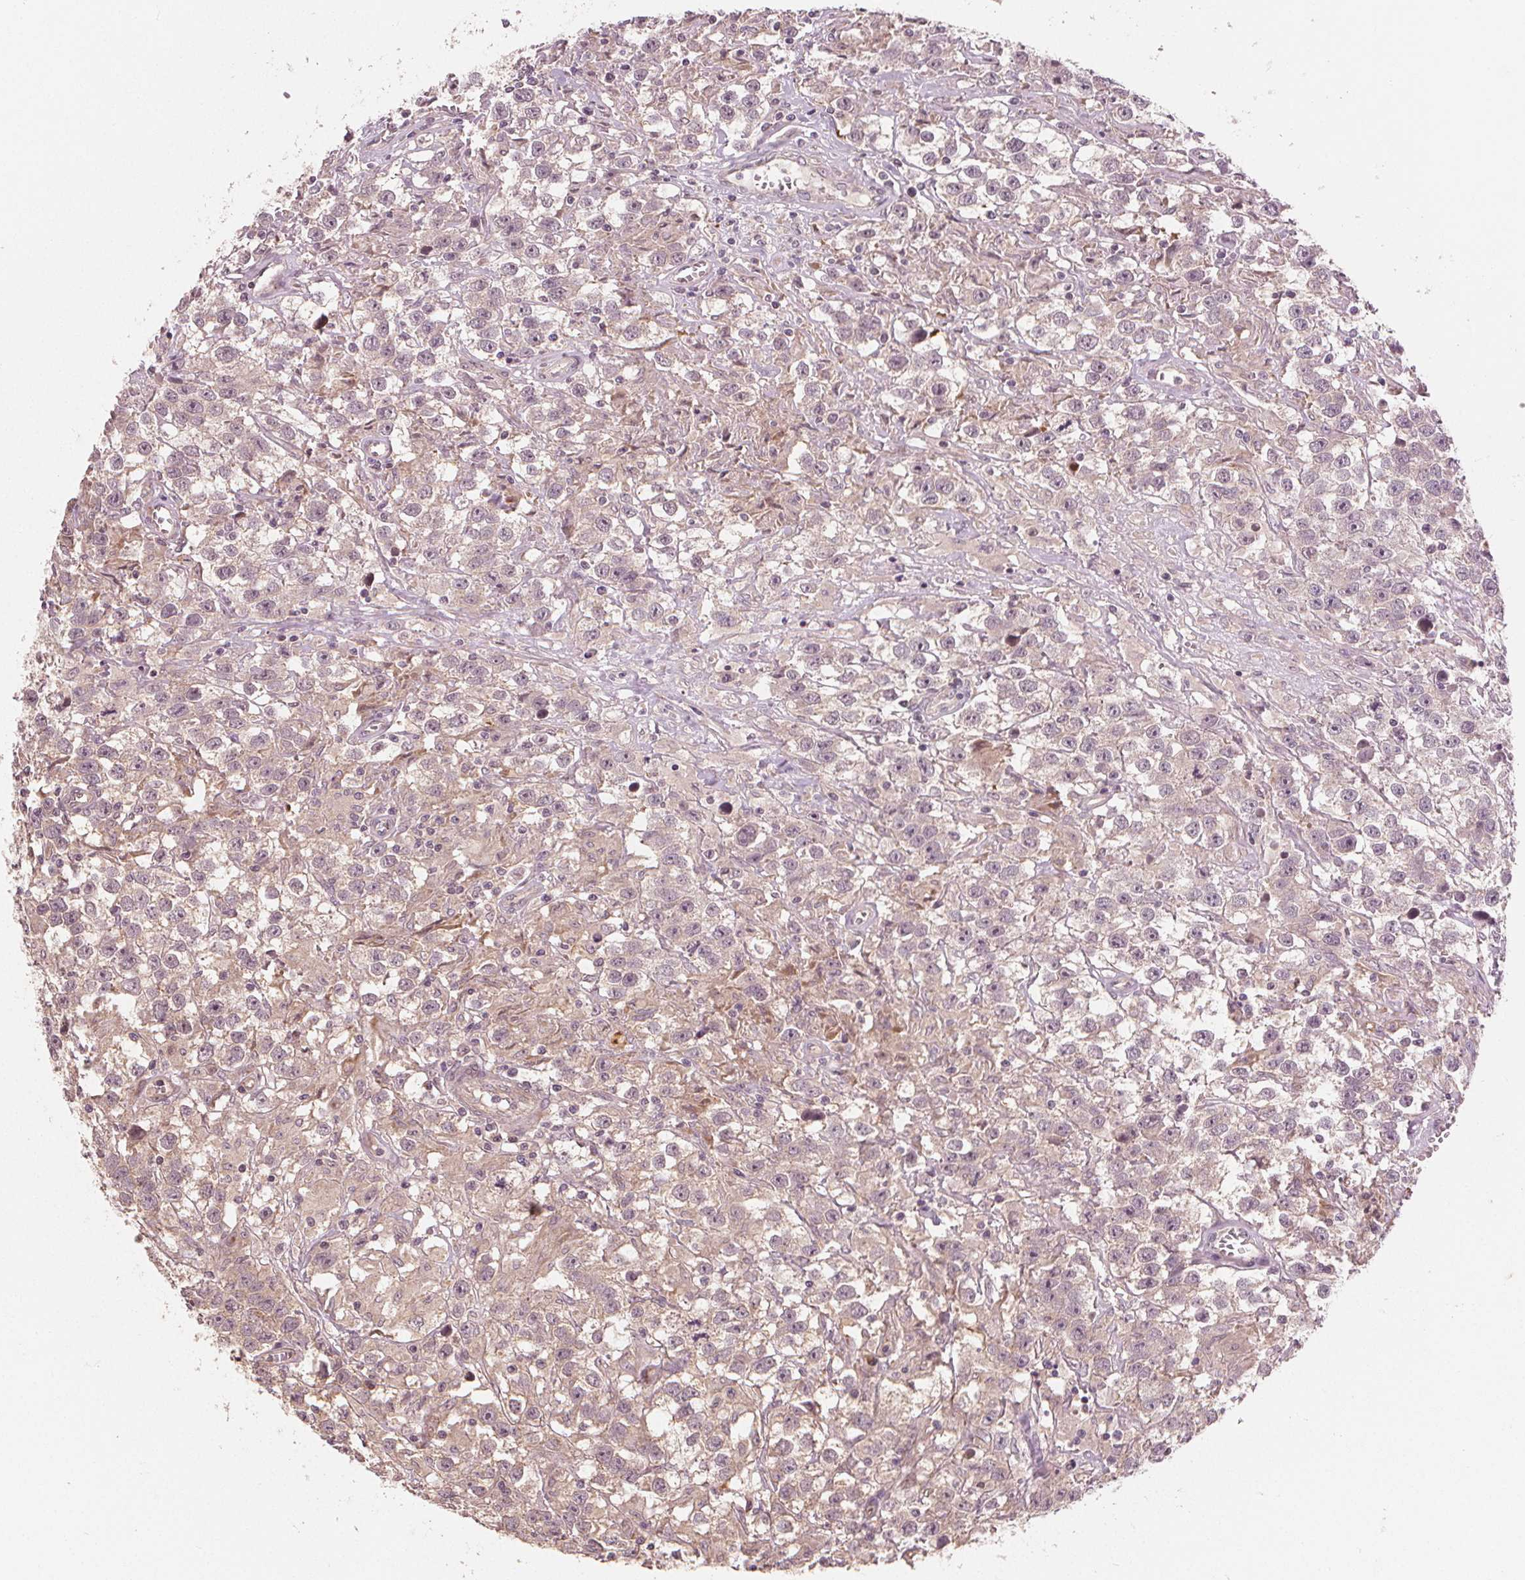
{"staining": {"intensity": "weak", "quantity": "<25%", "location": "nuclear"}, "tissue": "testis cancer", "cell_type": "Tumor cells", "image_type": "cancer", "snomed": [{"axis": "morphology", "description": "Seminoma, NOS"}, {"axis": "topography", "description": "Testis"}], "caption": "Immunohistochemistry (IHC) histopathology image of human testis seminoma stained for a protein (brown), which demonstrates no expression in tumor cells.", "gene": "CLBA1", "patient": {"sex": "male", "age": 43}}